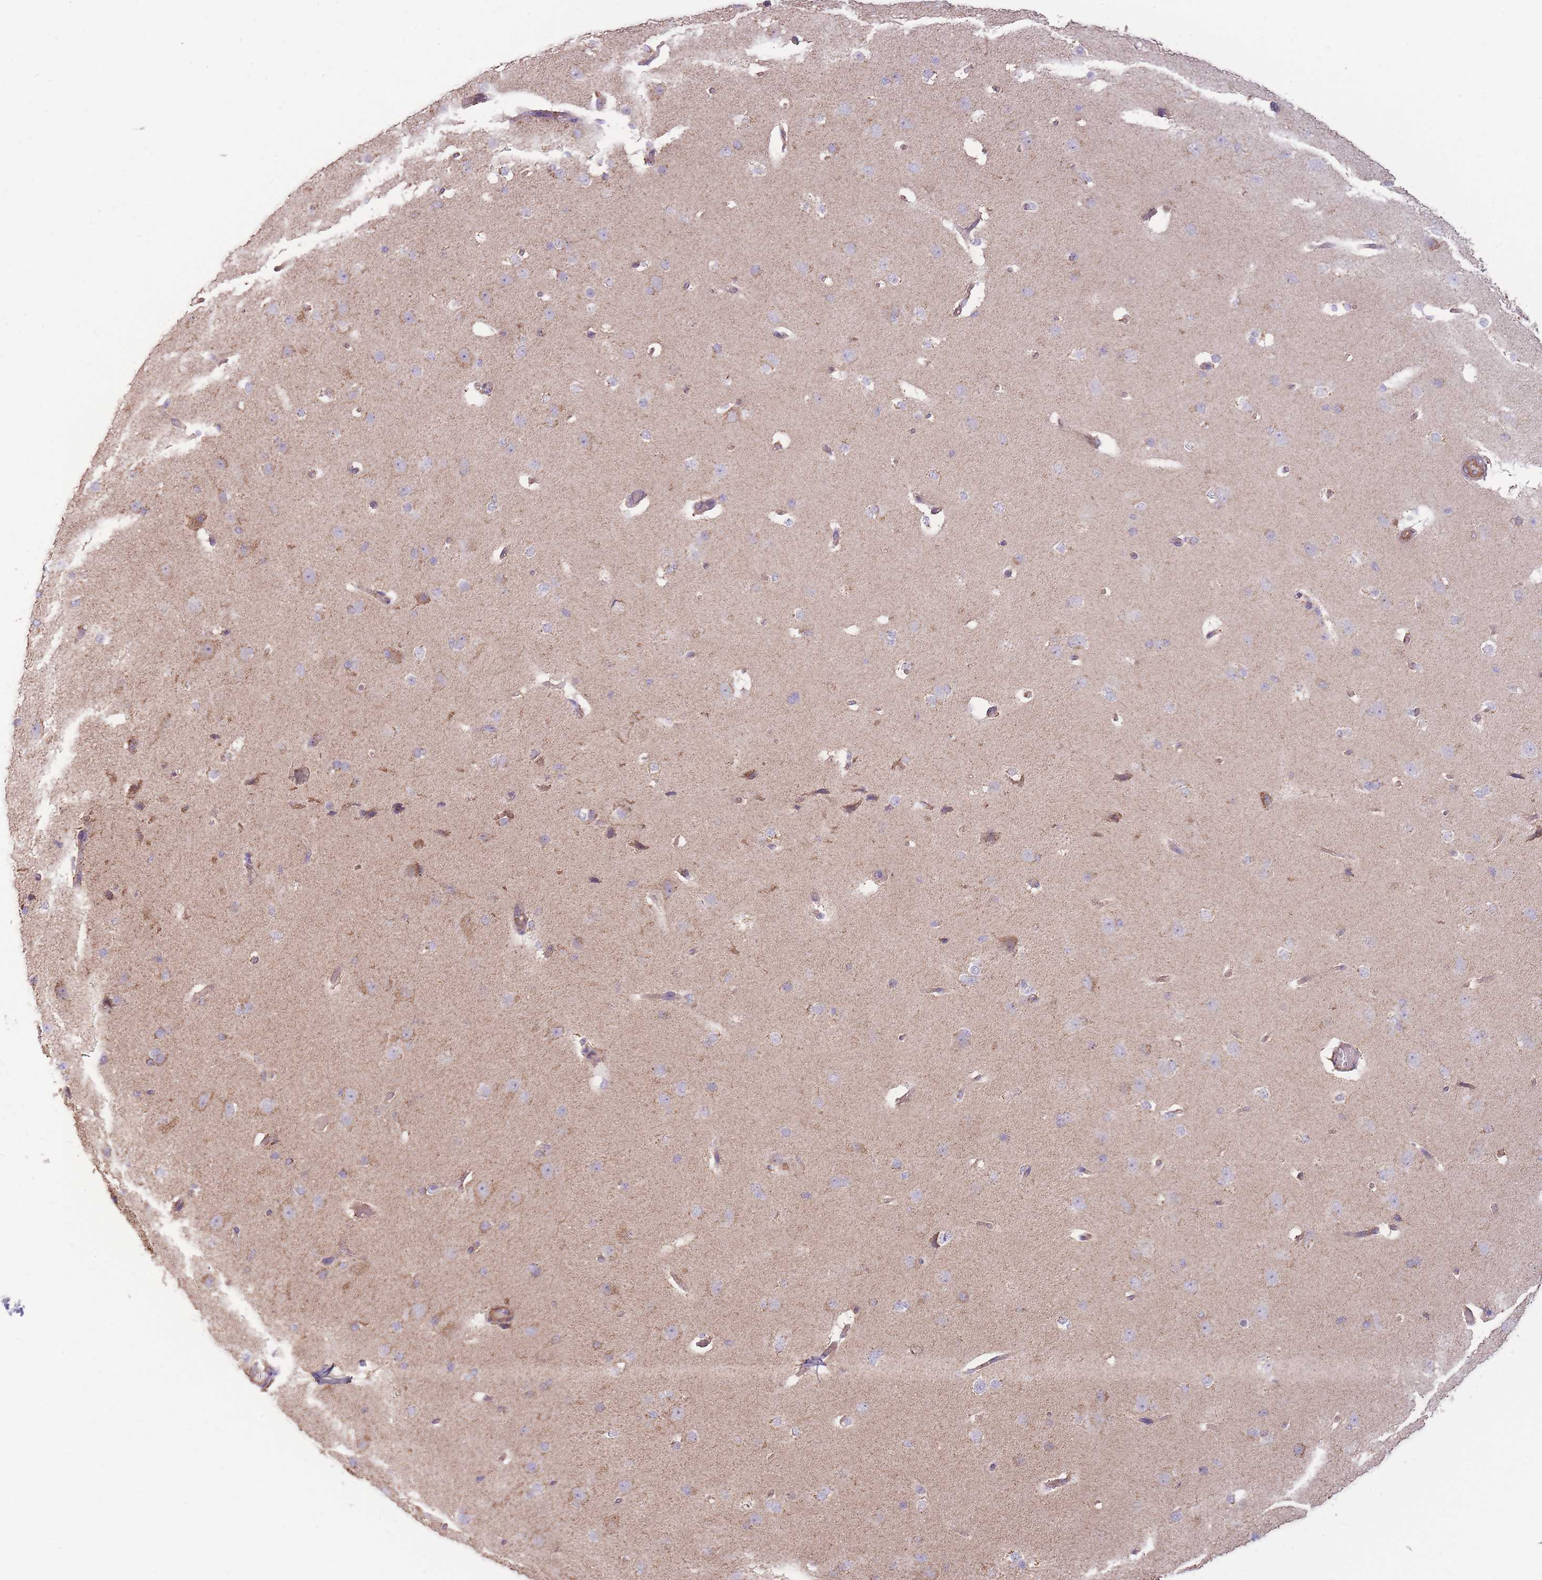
{"staining": {"intensity": "moderate", "quantity": ">75%", "location": "cytoplasmic/membranous"}, "tissue": "cerebral cortex", "cell_type": "Endothelial cells", "image_type": "normal", "snomed": [{"axis": "morphology", "description": "Normal tissue, NOS"}, {"axis": "morphology", "description": "Inflammation, NOS"}, {"axis": "topography", "description": "Cerebral cortex"}], "caption": "Immunohistochemical staining of unremarkable human cerebral cortex shows moderate cytoplasmic/membranous protein positivity in about >75% of endothelial cells. The staining was performed using DAB, with brown indicating positive protein expression. Nuclei are stained blue with hematoxylin.", "gene": "KIF16B", "patient": {"sex": "male", "age": 6}}